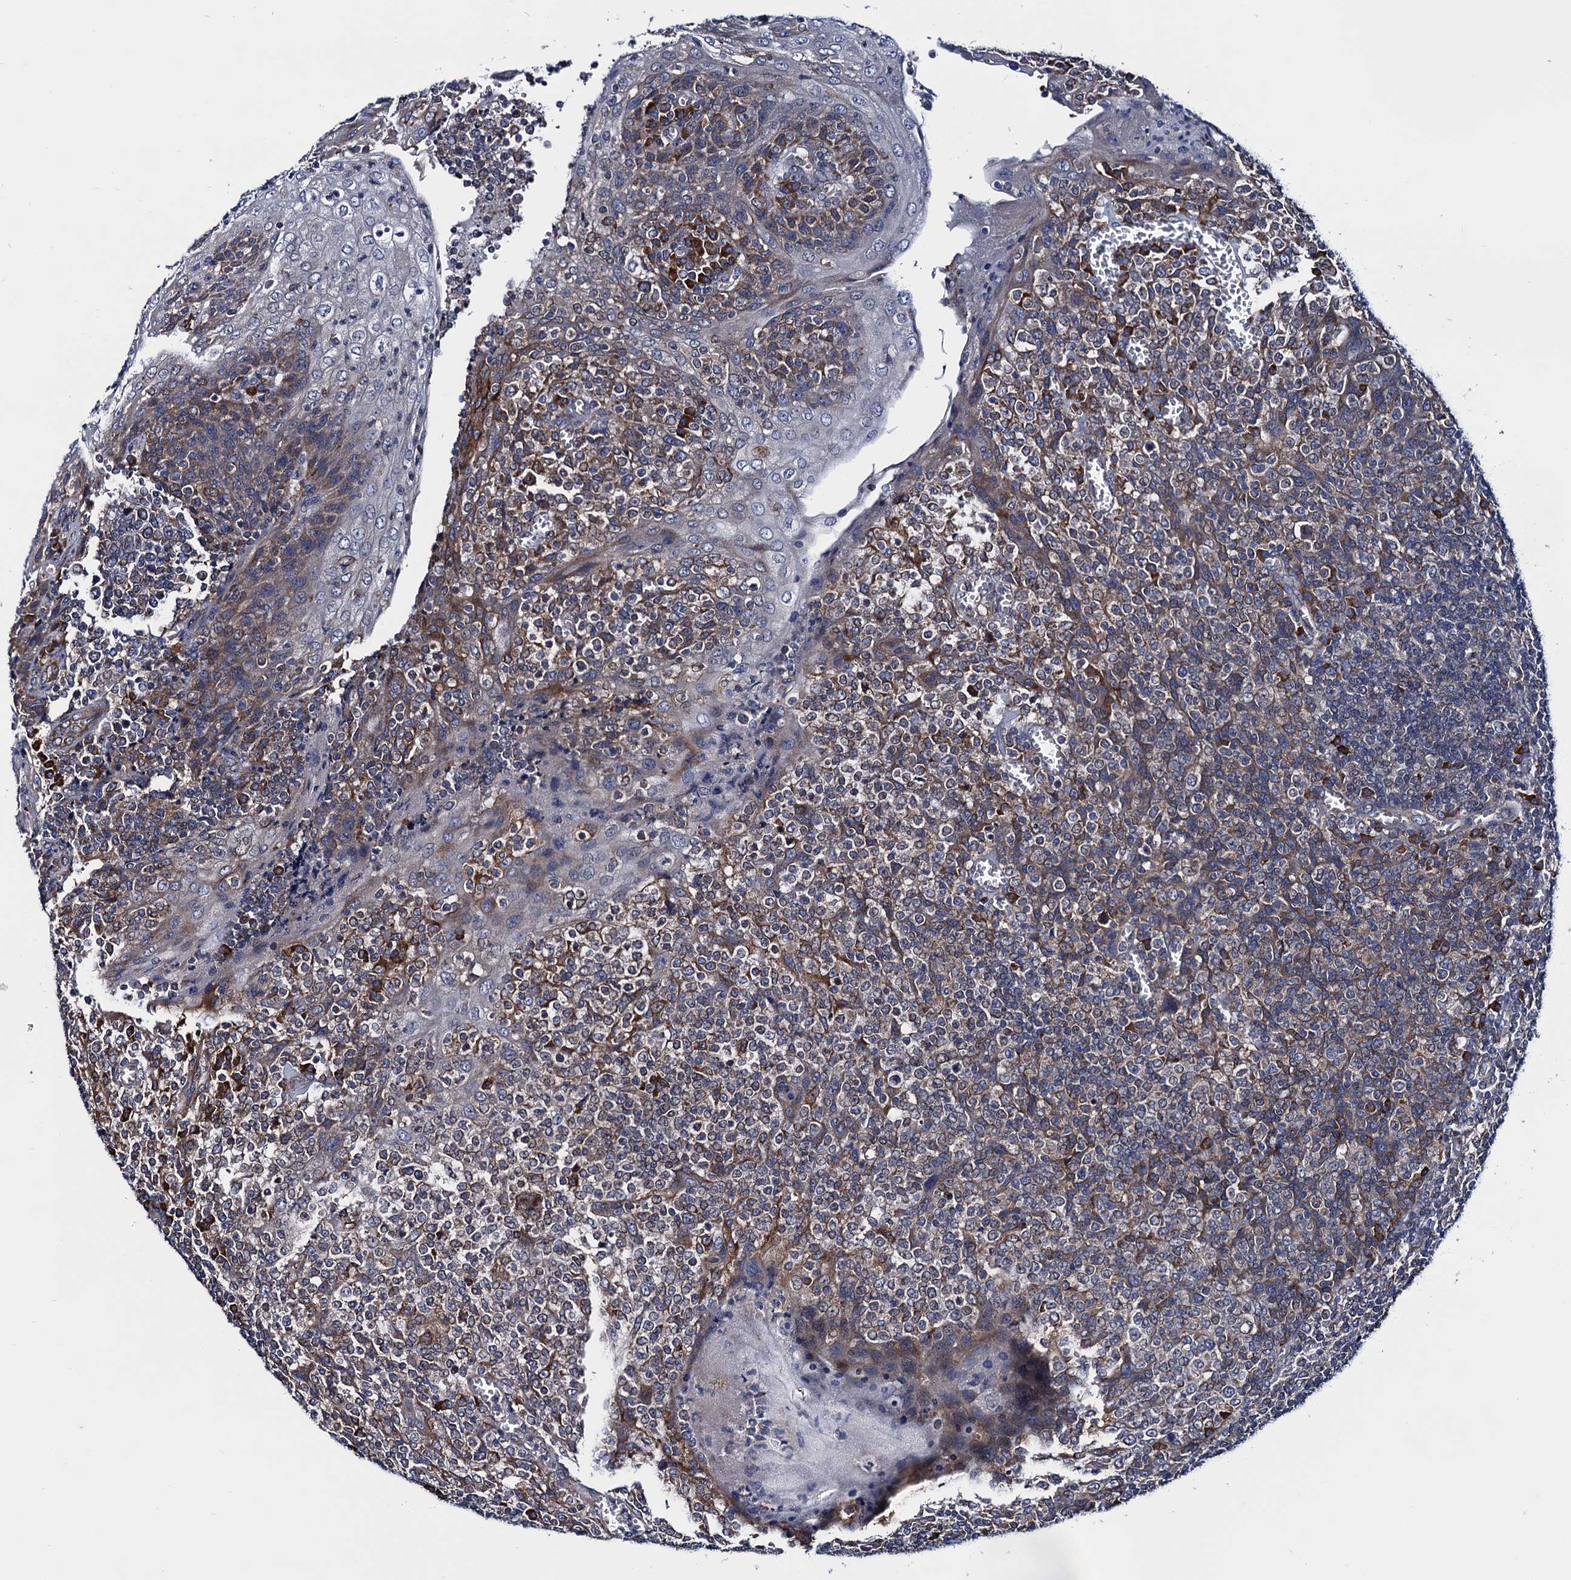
{"staining": {"intensity": "strong", "quantity": "<25%", "location": "cytoplasmic/membranous"}, "tissue": "tonsil", "cell_type": "Germinal center cells", "image_type": "normal", "snomed": [{"axis": "morphology", "description": "Normal tissue, NOS"}, {"axis": "topography", "description": "Tonsil"}], "caption": "Strong cytoplasmic/membranous expression is present in approximately <25% of germinal center cells in unremarkable tonsil. (Stains: DAB (3,3'-diaminobenzidine) in brown, nuclei in blue, Microscopy: brightfield microscopy at high magnification).", "gene": "PGLS", "patient": {"sex": "female", "age": 19}}